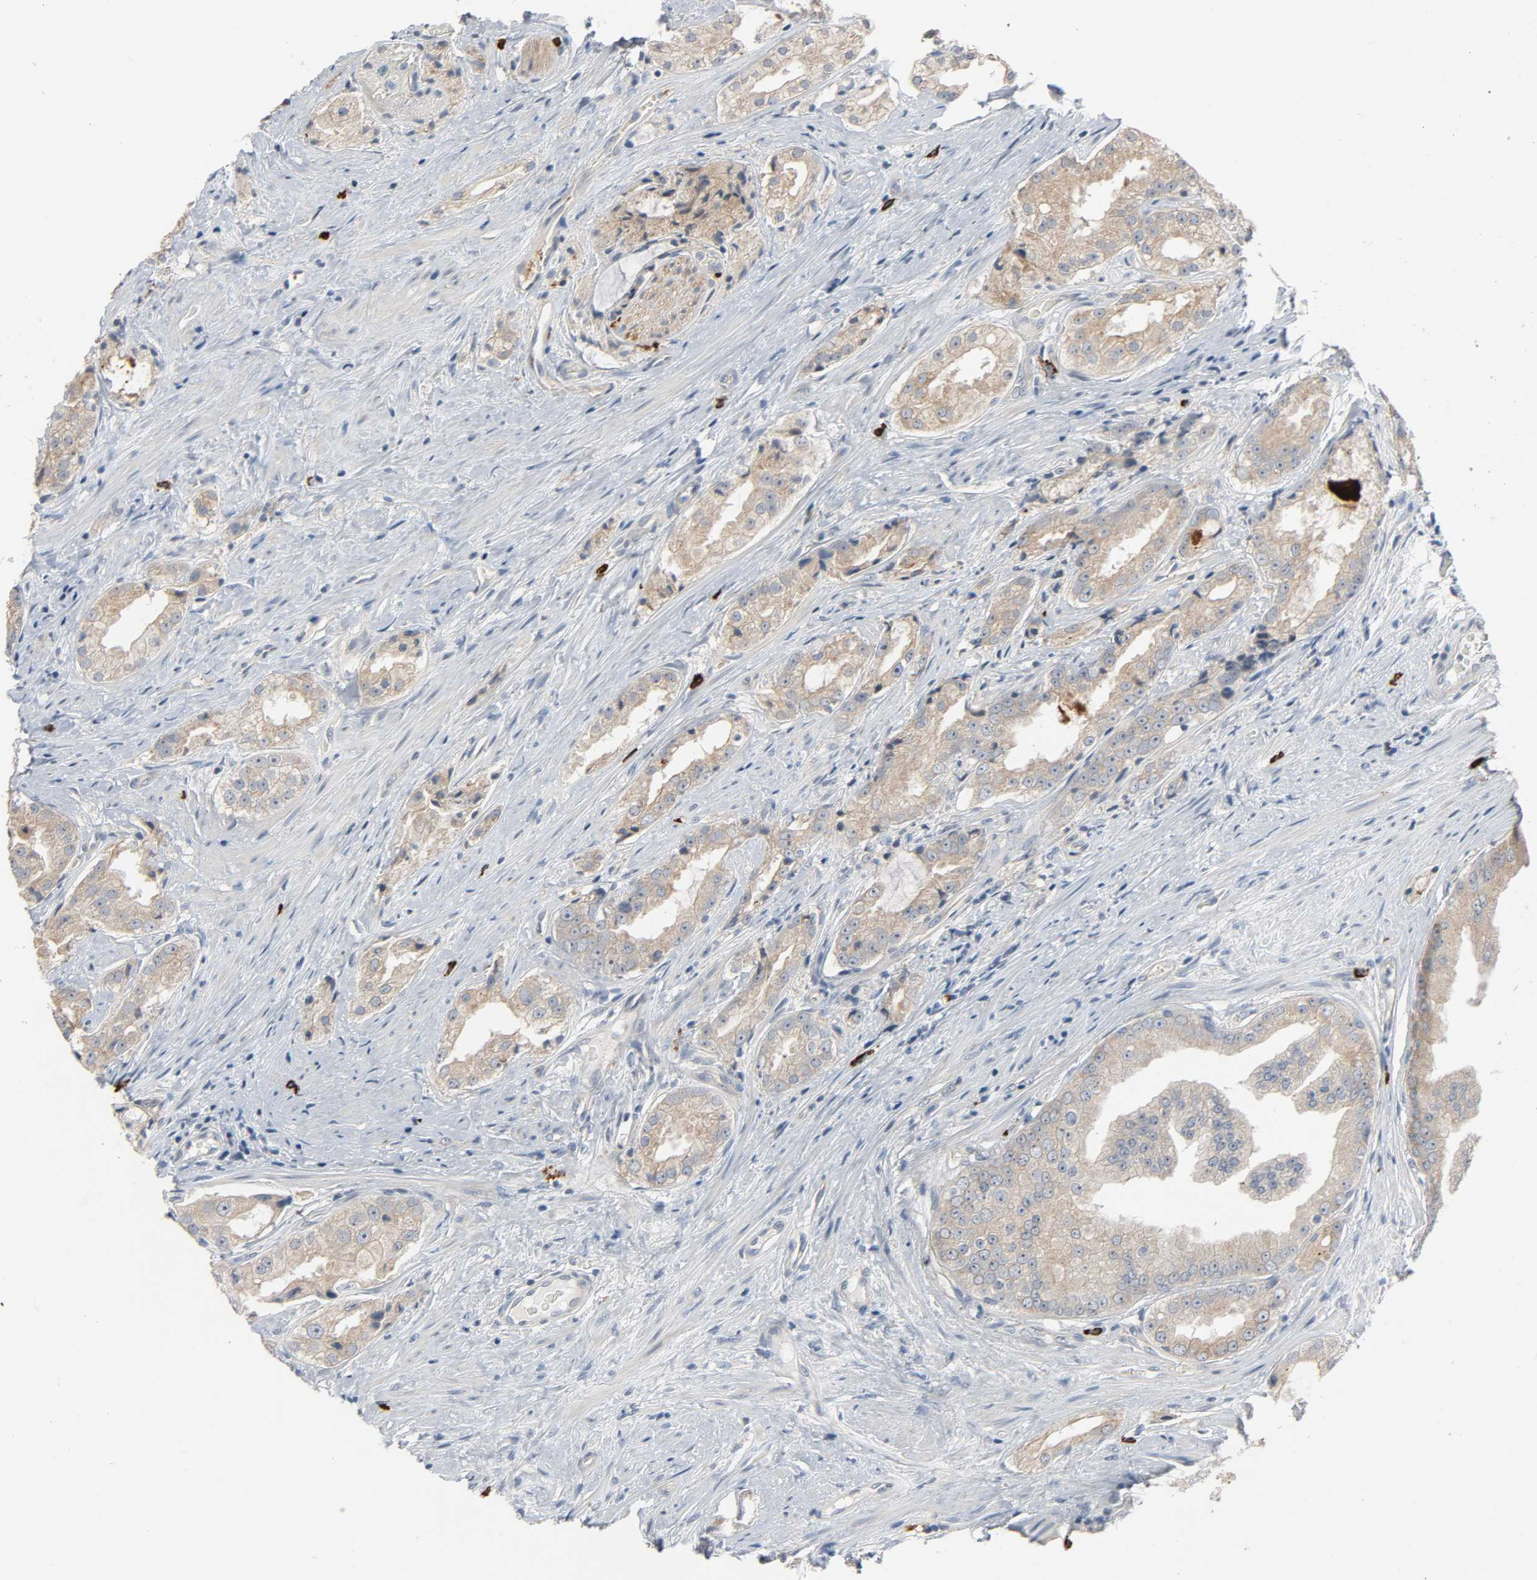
{"staining": {"intensity": "weak", "quantity": ">75%", "location": "cytoplasmic/membranous"}, "tissue": "prostate cancer", "cell_type": "Tumor cells", "image_type": "cancer", "snomed": [{"axis": "morphology", "description": "Adenocarcinoma, High grade"}, {"axis": "topography", "description": "Prostate"}], "caption": "Immunohistochemical staining of human prostate cancer (high-grade adenocarcinoma) shows low levels of weak cytoplasmic/membranous protein positivity in about >75% of tumor cells.", "gene": "LIMCH1", "patient": {"sex": "male", "age": 73}}